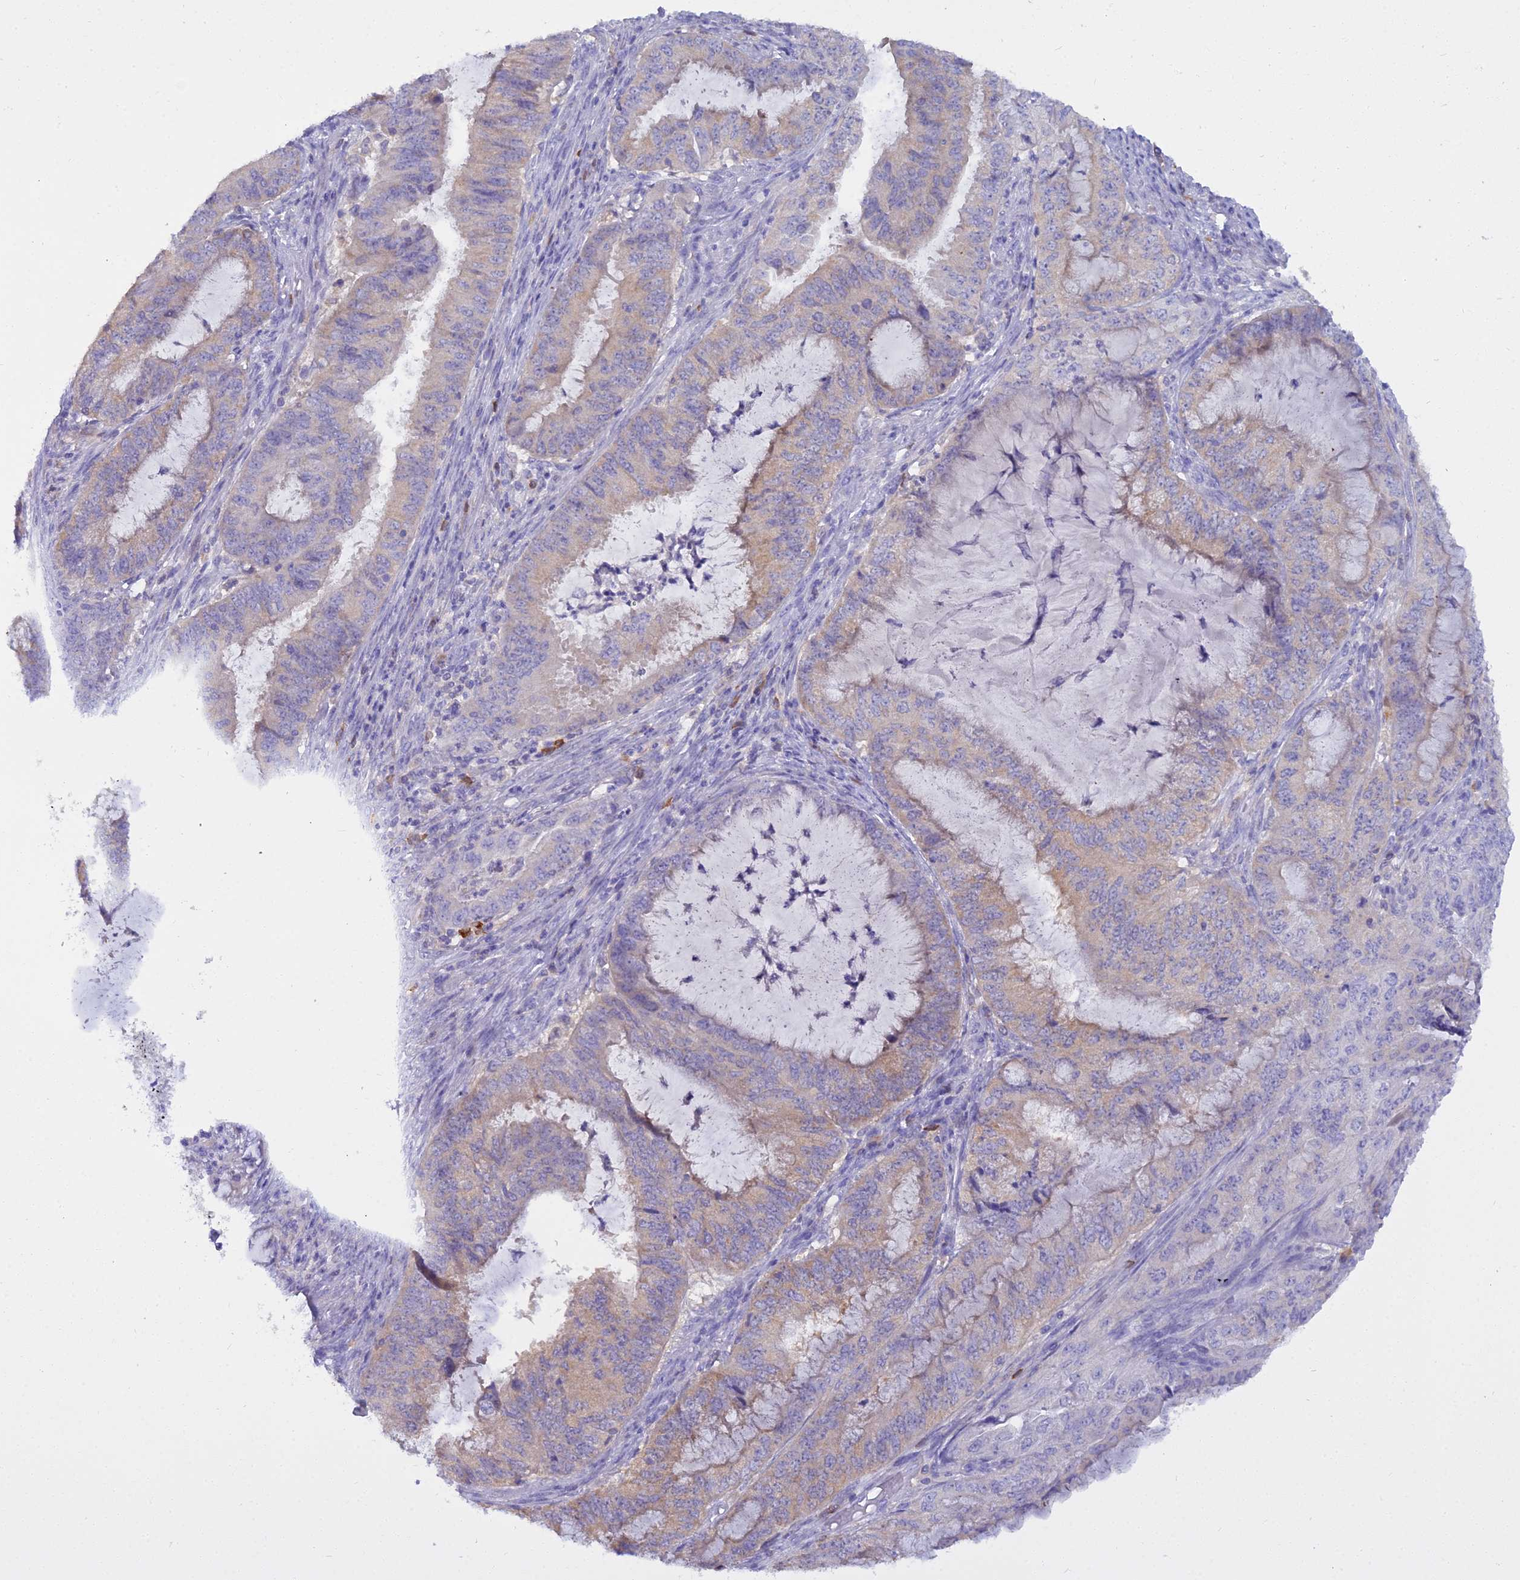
{"staining": {"intensity": "moderate", "quantity": "<25%", "location": "cytoplasmic/membranous"}, "tissue": "endometrial cancer", "cell_type": "Tumor cells", "image_type": "cancer", "snomed": [{"axis": "morphology", "description": "Adenocarcinoma, NOS"}, {"axis": "topography", "description": "Endometrium"}], "caption": "High-magnification brightfield microscopy of endometrial cancer stained with DAB (3,3'-diaminobenzidine) (brown) and counterstained with hematoxylin (blue). tumor cells exhibit moderate cytoplasmic/membranous expression is identified in approximately<25% of cells.", "gene": "BLNK", "patient": {"sex": "female", "age": 51}}